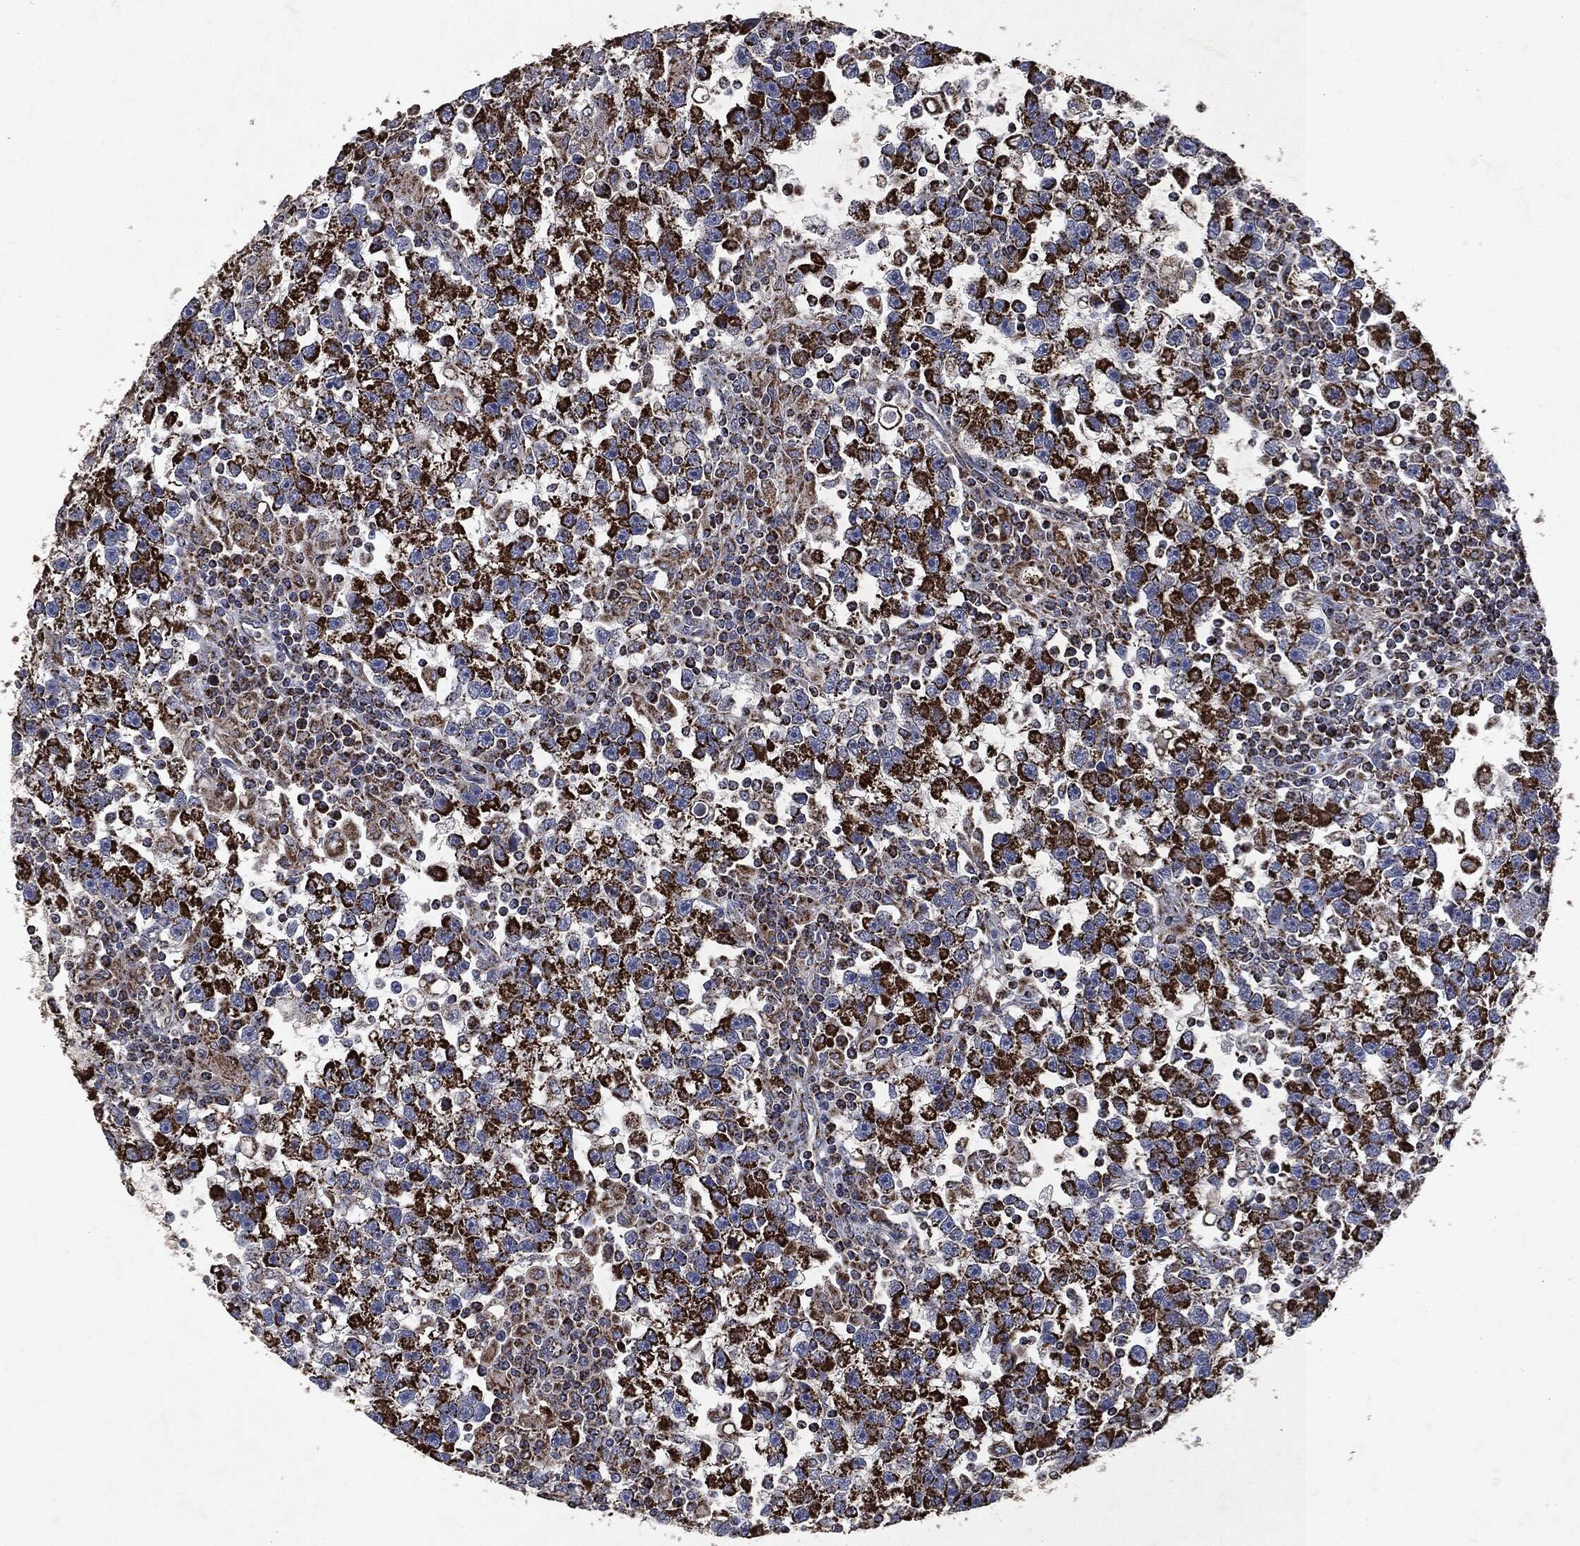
{"staining": {"intensity": "strong", "quantity": ">75%", "location": "cytoplasmic/membranous"}, "tissue": "testis cancer", "cell_type": "Tumor cells", "image_type": "cancer", "snomed": [{"axis": "morphology", "description": "Seminoma, NOS"}, {"axis": "topography", "description": "Testis"}], "caption": "Strong cytoplasmic/membranous protein positivity is seen in about >75% of tumor cells in seminoma (testis). Nuclei are stained in blue.", "gene": "RYK", "patient": {"sex": "male", "age": 47}}